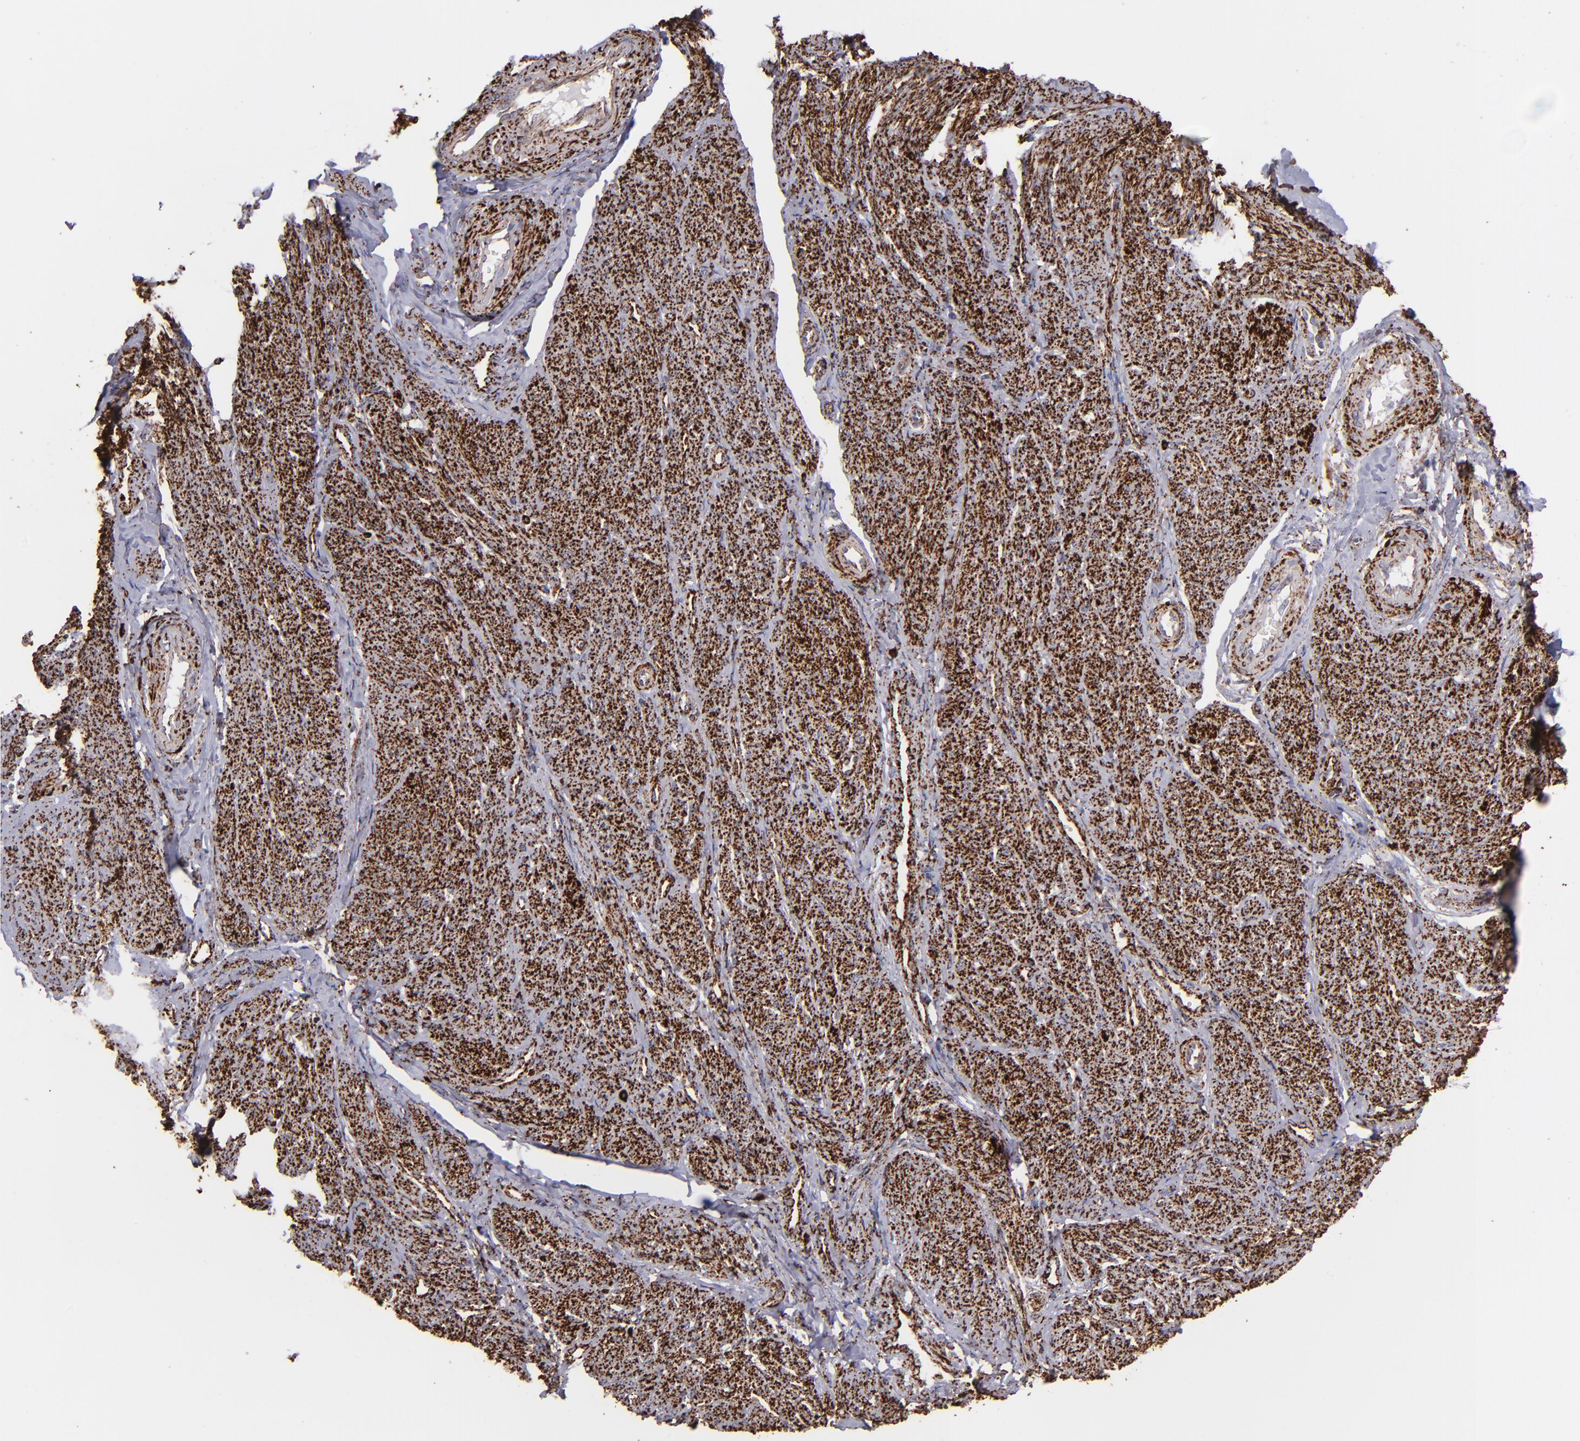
{"staining": {"intensity": "strong", "quantity": ">75%", "location": "cytoplasmic/membranous"}, "tissue": "smooth muscle", "cell_type": "Smooth muscle cells", "image_type": "normal", "snomed": [{"axis": "morphology", "description": "Normal tissue, NOS"}, {"axis": "topography", "description": "Smooth muscle"}], "caption": "Immunohistochemistry (IHC) micrograph of benign smooth muscle: human smooth muscle stained using immunohistochemistry (IHC) exhibits high levels of strong protein expression localized specifically in the cytoplasmic/membranous of smooth muscle cells, appearing as a cytoplasmic/membranous brown color.", "gene": "MAOB", "patient": {"sex": "female", "age": 65}}